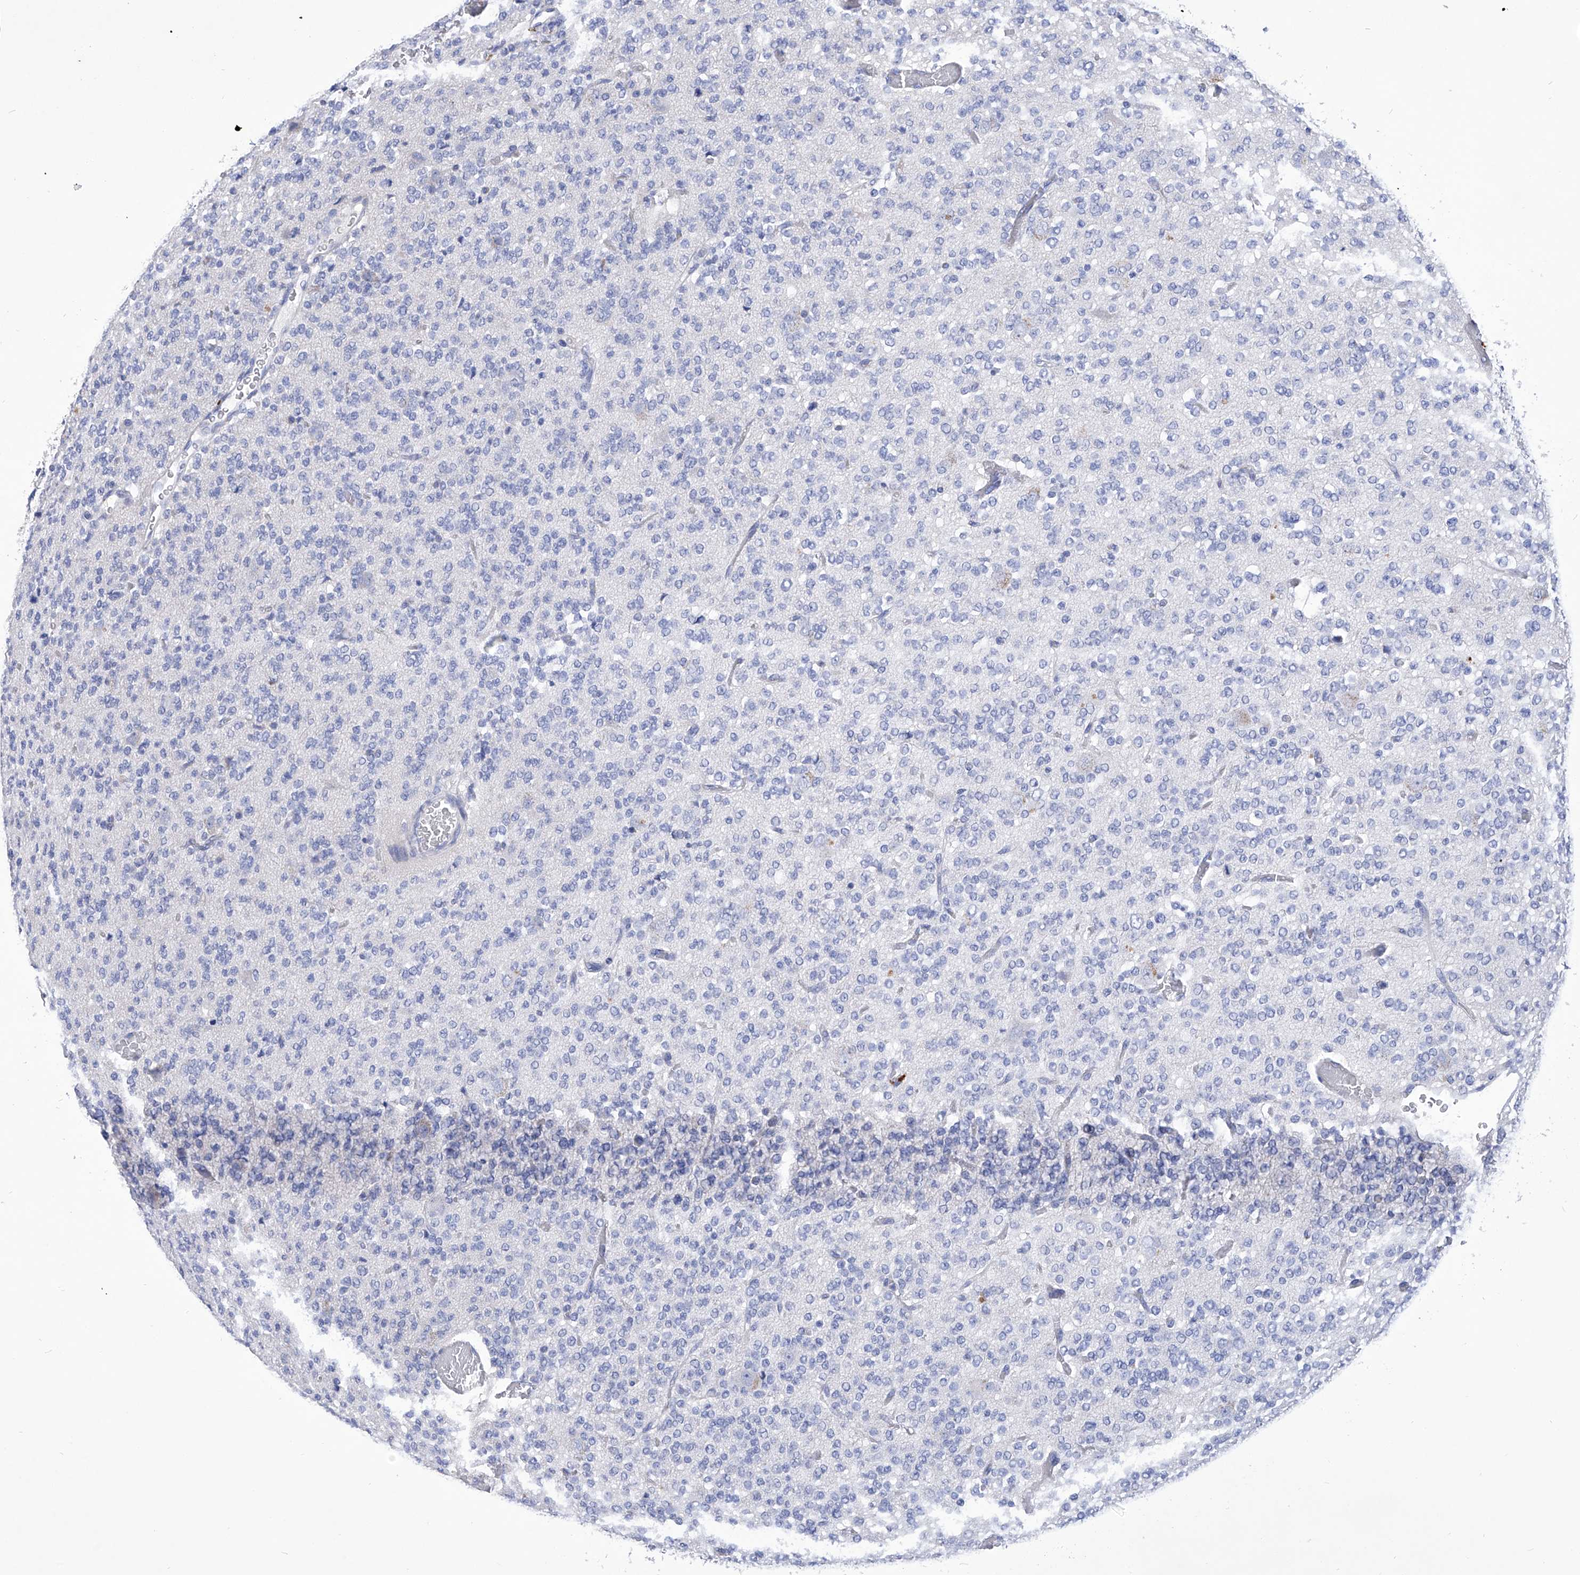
{"staining": {"intensity": "negative", "quantity": "none", "location": "none"}, "tissue": "glioma", "cell_type": "Tumor cells", "image_type": "cancer", "snomed": [{"axis": "morphology", "description": "Glioma, malignant, Low grade"}, {"axis": "topography", "description": "Brain"}], "caption": "This is an immunohistochemistry (IHC) image of malignant low-grade glioma. There is no positivity in tumor cells.", "gene": "IFNL2", "patient": {"sex": "male", "age": 38}}